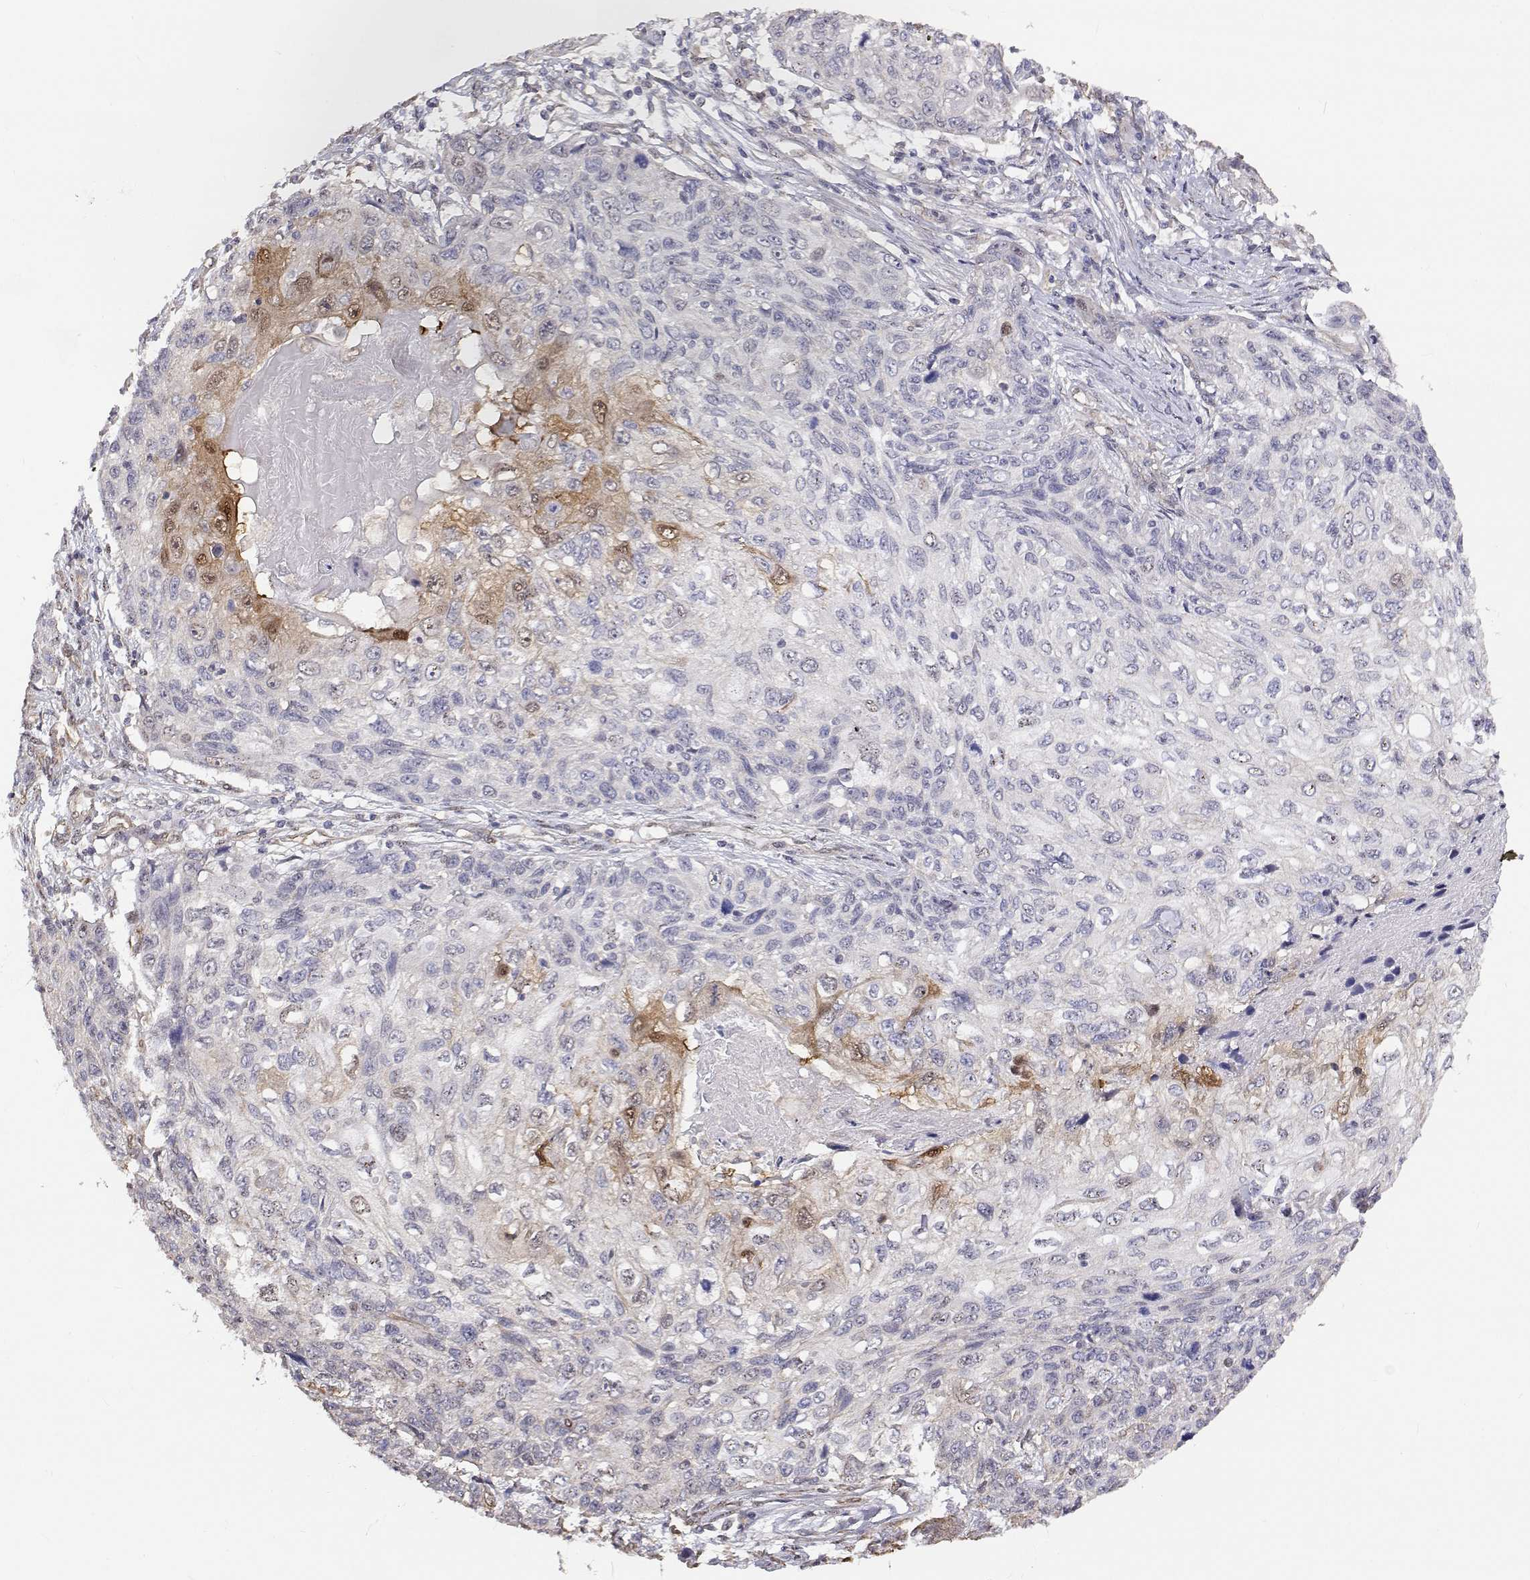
{"staining": {"intensity": "weak", "quantity": "<25%", "location": "cytoplasmic/membranous,nuclear"}, "tissue": "skin cancer", "cell_type": "Tumor cells", "image_type": "cancer", "snomed": [{"axis": "morphology", "description": "Squamous cell carcinoma, NOS"}, {"axis": "topography", "description": "Skin"}], "caption": "Skin cancer was stained to show a protein in brown. There is no significant positivity in tumor cells.", "gene": "GSDMA", "patient": {"sex": "male", "age": 92}}